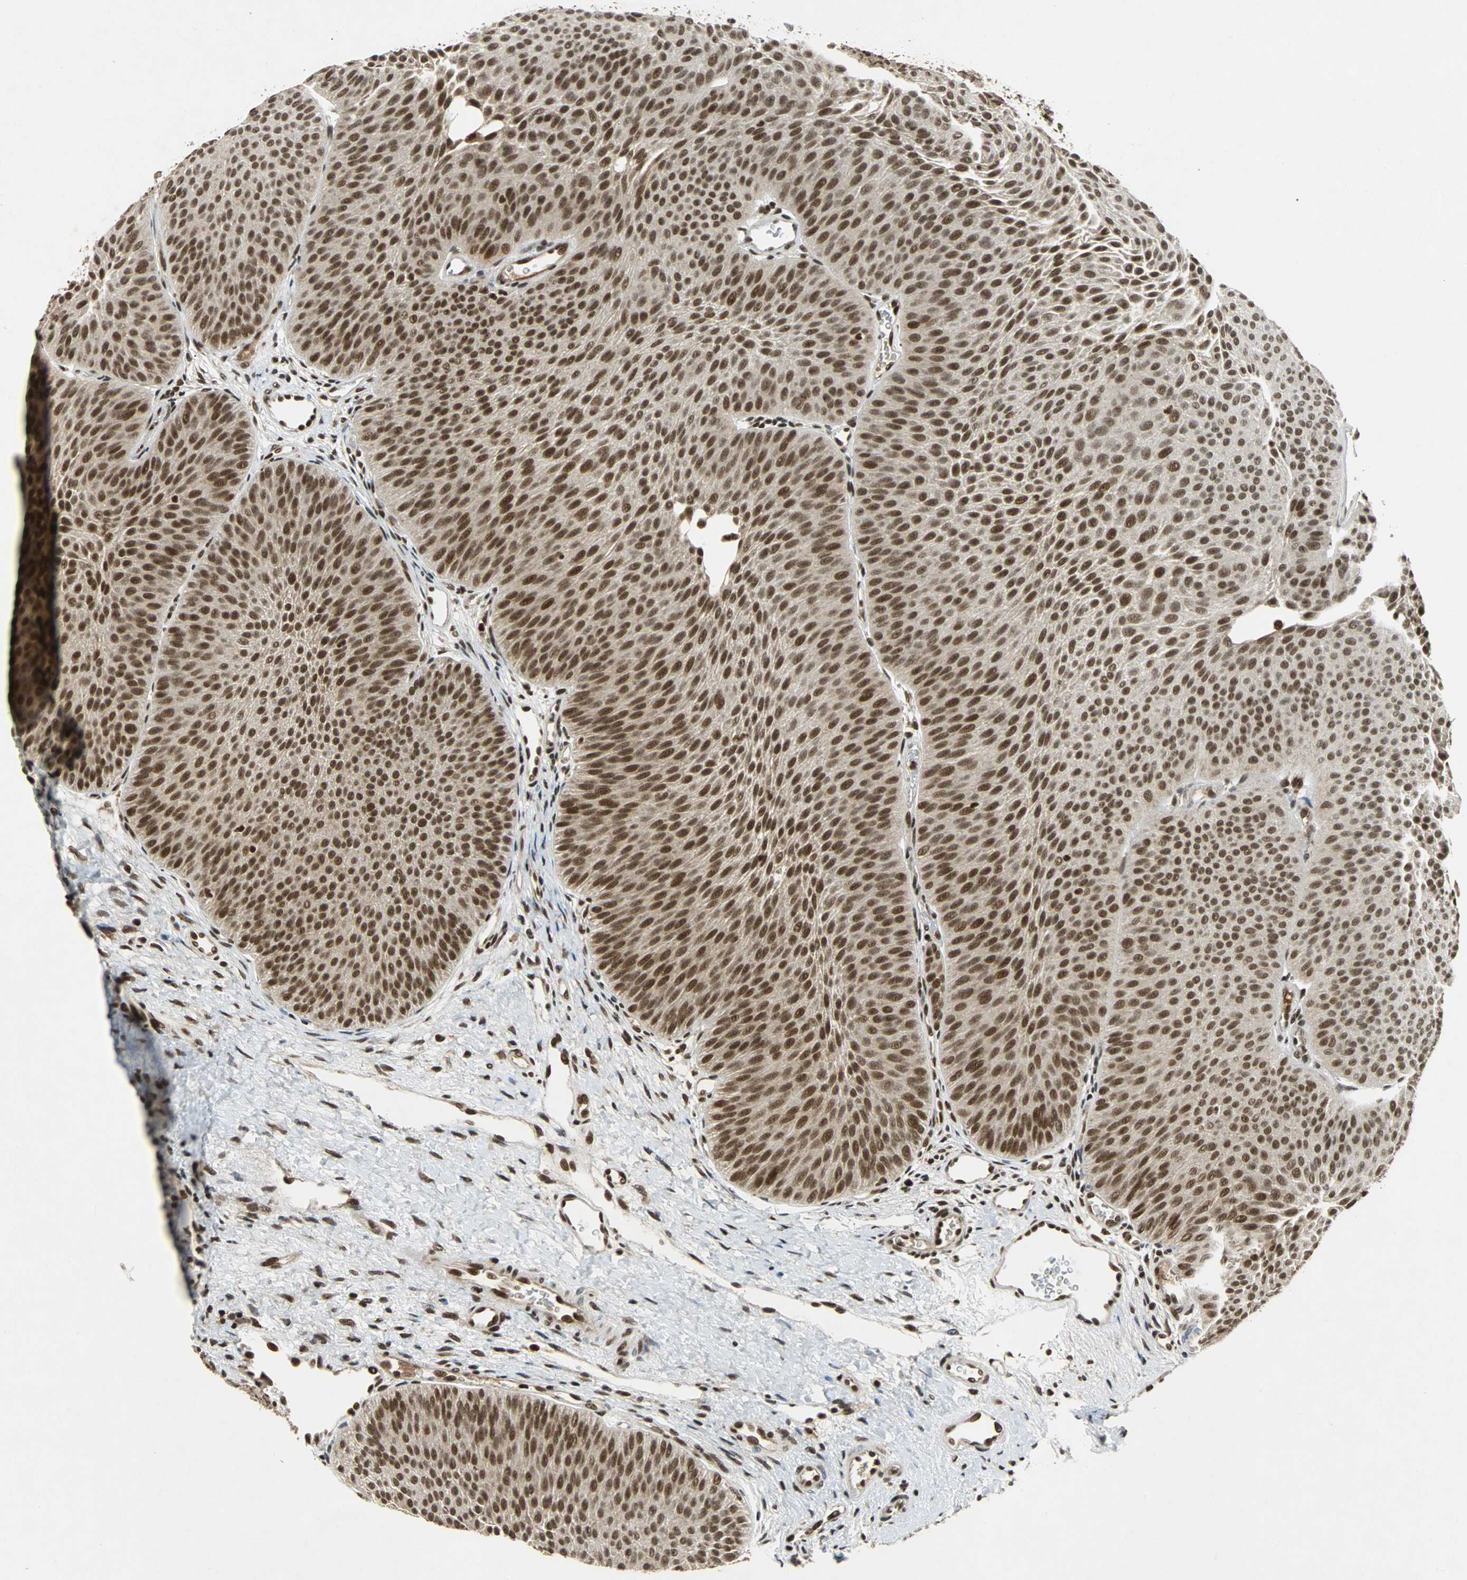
{"staining": {"intensity": "strong", "quantity": ">75%", "location": "cytoplasmic/membranous,nuclear"}, "tissue": "urothelial cancer", "cell_type": "Tumor cells", "image_type": "cancer", "snomed": [{"axis": "morphology", "description": "Urothelial carcinoma, Low grade"}, {"axis": "topography", "description": "Urinary bladder"}], "caption": "Human urothelial carcinoma (low-grade) stained with a protein marker exhibits strong staining in tumor cells.", "gene": "TAF5", "patient": {"sex": "female", "age": 60}}